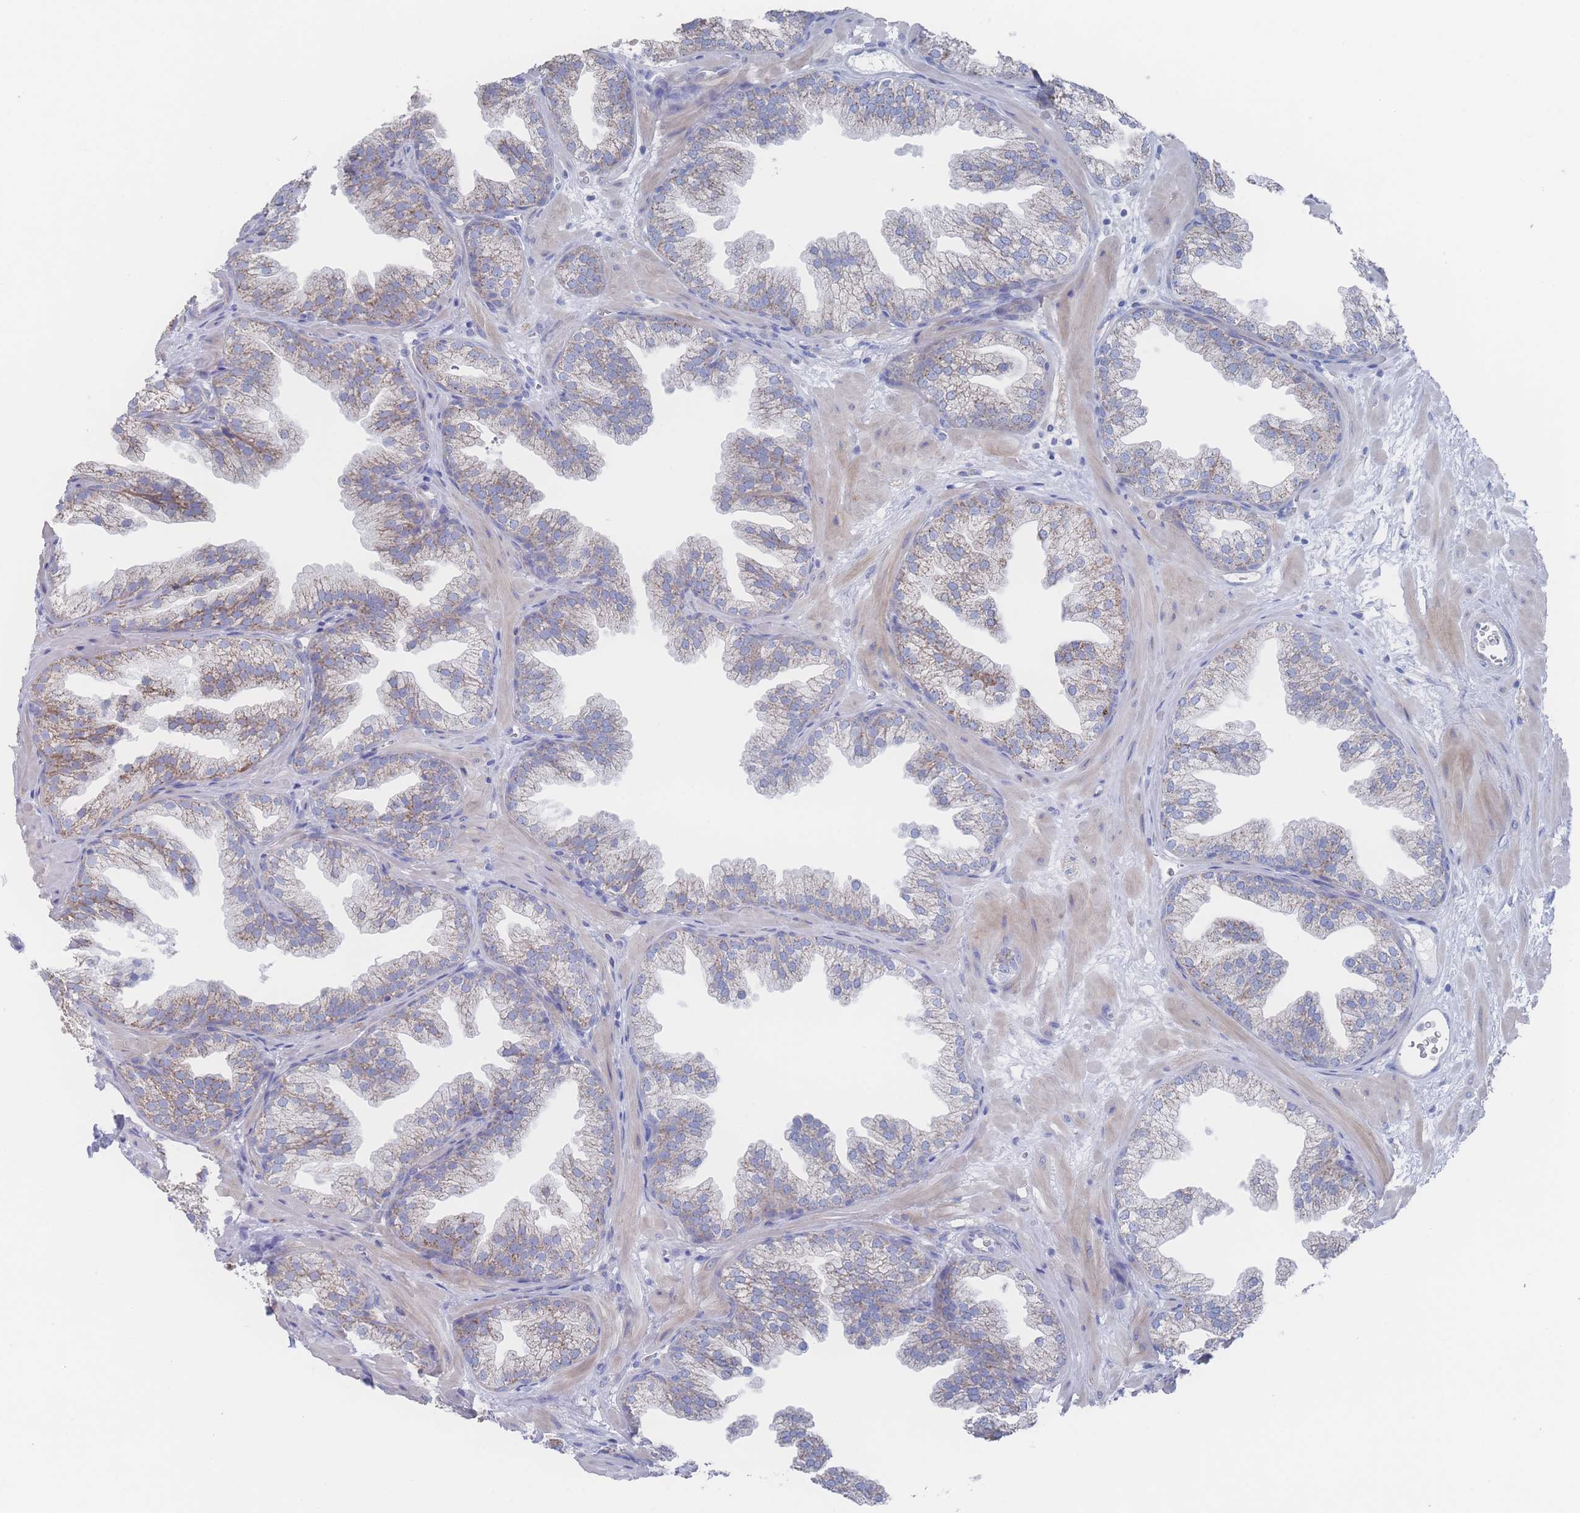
{"staining": {"intensity": "weak", "quantity": "25%-75%", "location": "cytoplasmic/membranous"}, "tissue": "prostate", "cell_type": "Glandular cells", "image_type": "normal", "snomed": [{"axis": "morphology", "description": "Normal tissue, NOS"}, {"axis": "topography", "description": "Prostate"}], "caption": "Prostate stained with DAB (3,3'-diaminobenzidine) immunohistochemistry (IHC) exhibits low levels of weak cytoplasmic/membranous staining in about 25%-75% of glandular cells.", "gene": "SNPH", "patient": {"sex": "male", "age": 37}}